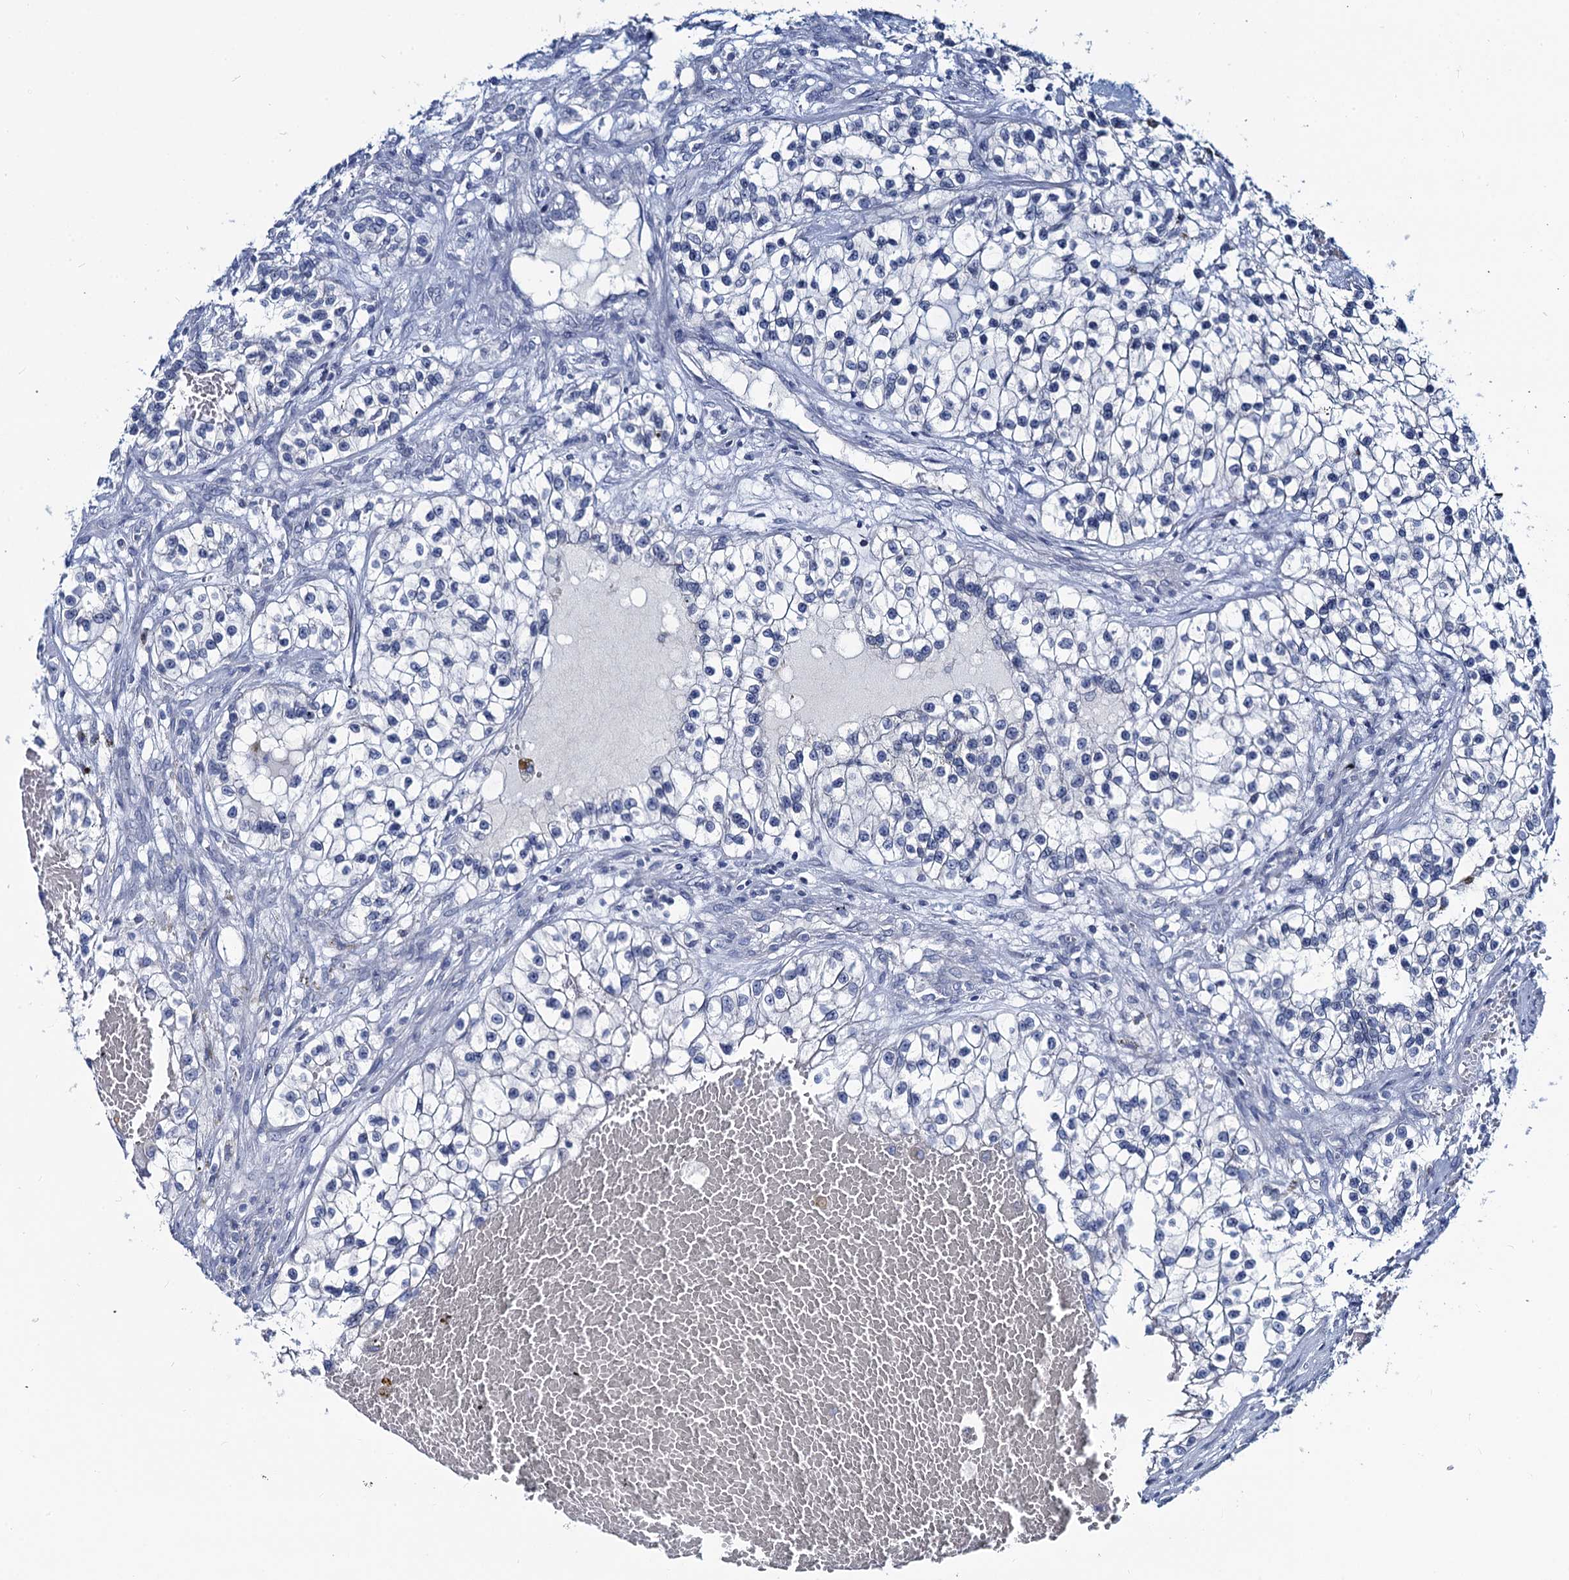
{"staining": {"intensity": "negative", "quantity": "none", "location": "none"}, "tissue": "renal cancer", "cell_type": "Tumor cells", "image_type": "cancer", "snomed": [{"axis": "morphology", "description": "Adenocarcinoma, NOS"}, {"axis": "topography", "description": "Kidney"}], "caption": "Histopathology image shows no significant protein staining in tumor cells of renal cancer. (Brightfield microscopy of DAB immunohistochemistry at high magnification).", "gene": "TOX3", "patient": {"sex": "female", "age": 57}}